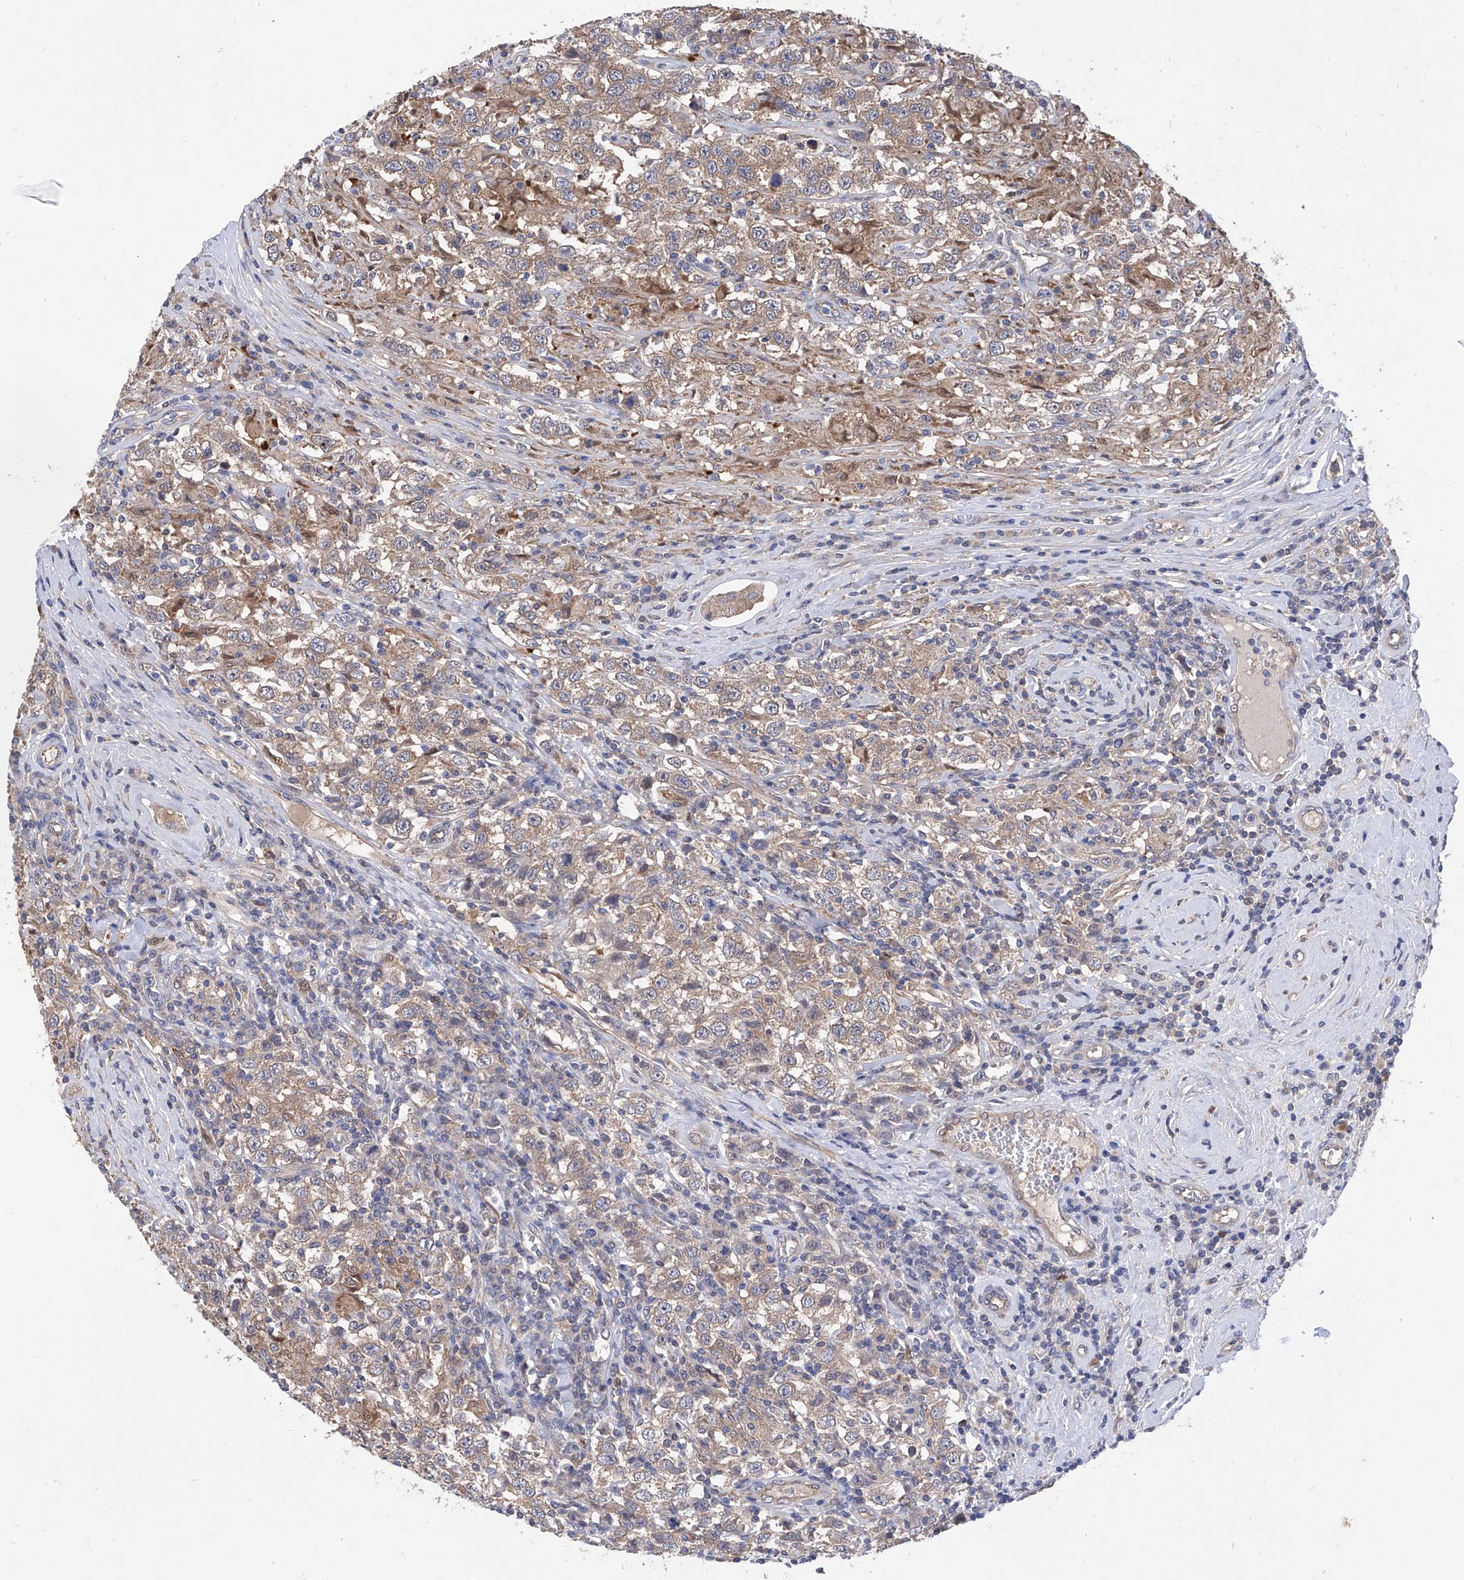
{"staining": {"intensity": "moderate", "quantity": ">75%", "location": "cytoplasmic/membranous"}, "tissue": "testis cancer", "cell_type": "Tumor cells", "image_type": "cancer", "snomed": [{"axis": "morphology", "description": "Seminoma, NOS"}, {"axis": "topography", "description": "Testis"}], "caption": "Testis cancer stained for a protein (brown) exhibits moderate cytoplasmic/membranous positive expression in about >75% of tumor cells.", "gene": "SPATA20", "patient": {"sex": "male", "age": 41}}